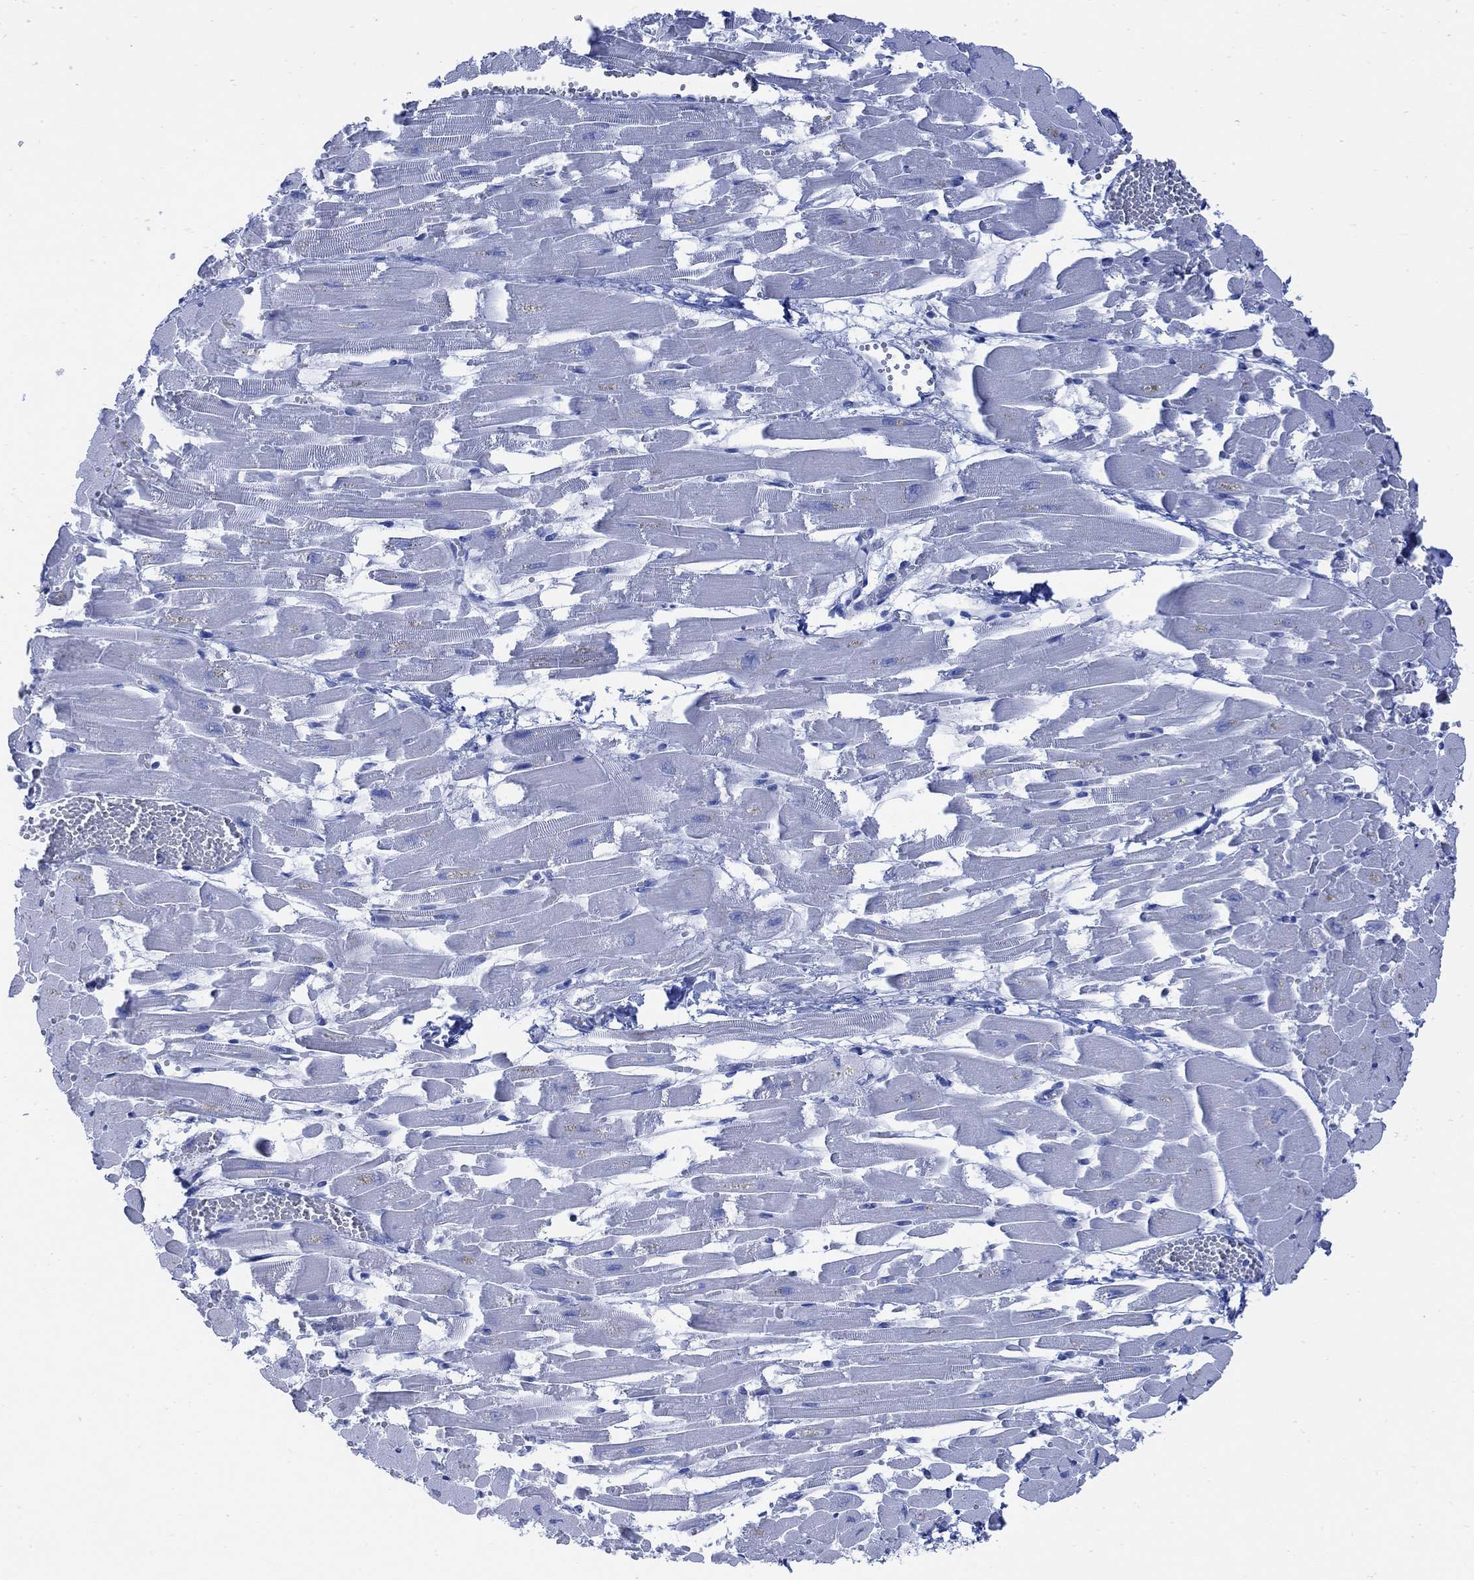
{"staining": {"intensity": "negative", "quantity": "none", "location": "none"}, "tissue": "heart muscle", "cell_type": "Cardiomyocytes", "image_type": "normal", "snomed": [{"axis": "morphology", "description": "Normal tissue, NOS"}, {"axis": "topography", "description": "Heart"}], "caption": "Immunohistochemical staining of benign human heart muscle demonstrates no significant staining in cardiomyocytes.", "gene": "GNG13", "patient": {"sex": "female", "age": 52}}